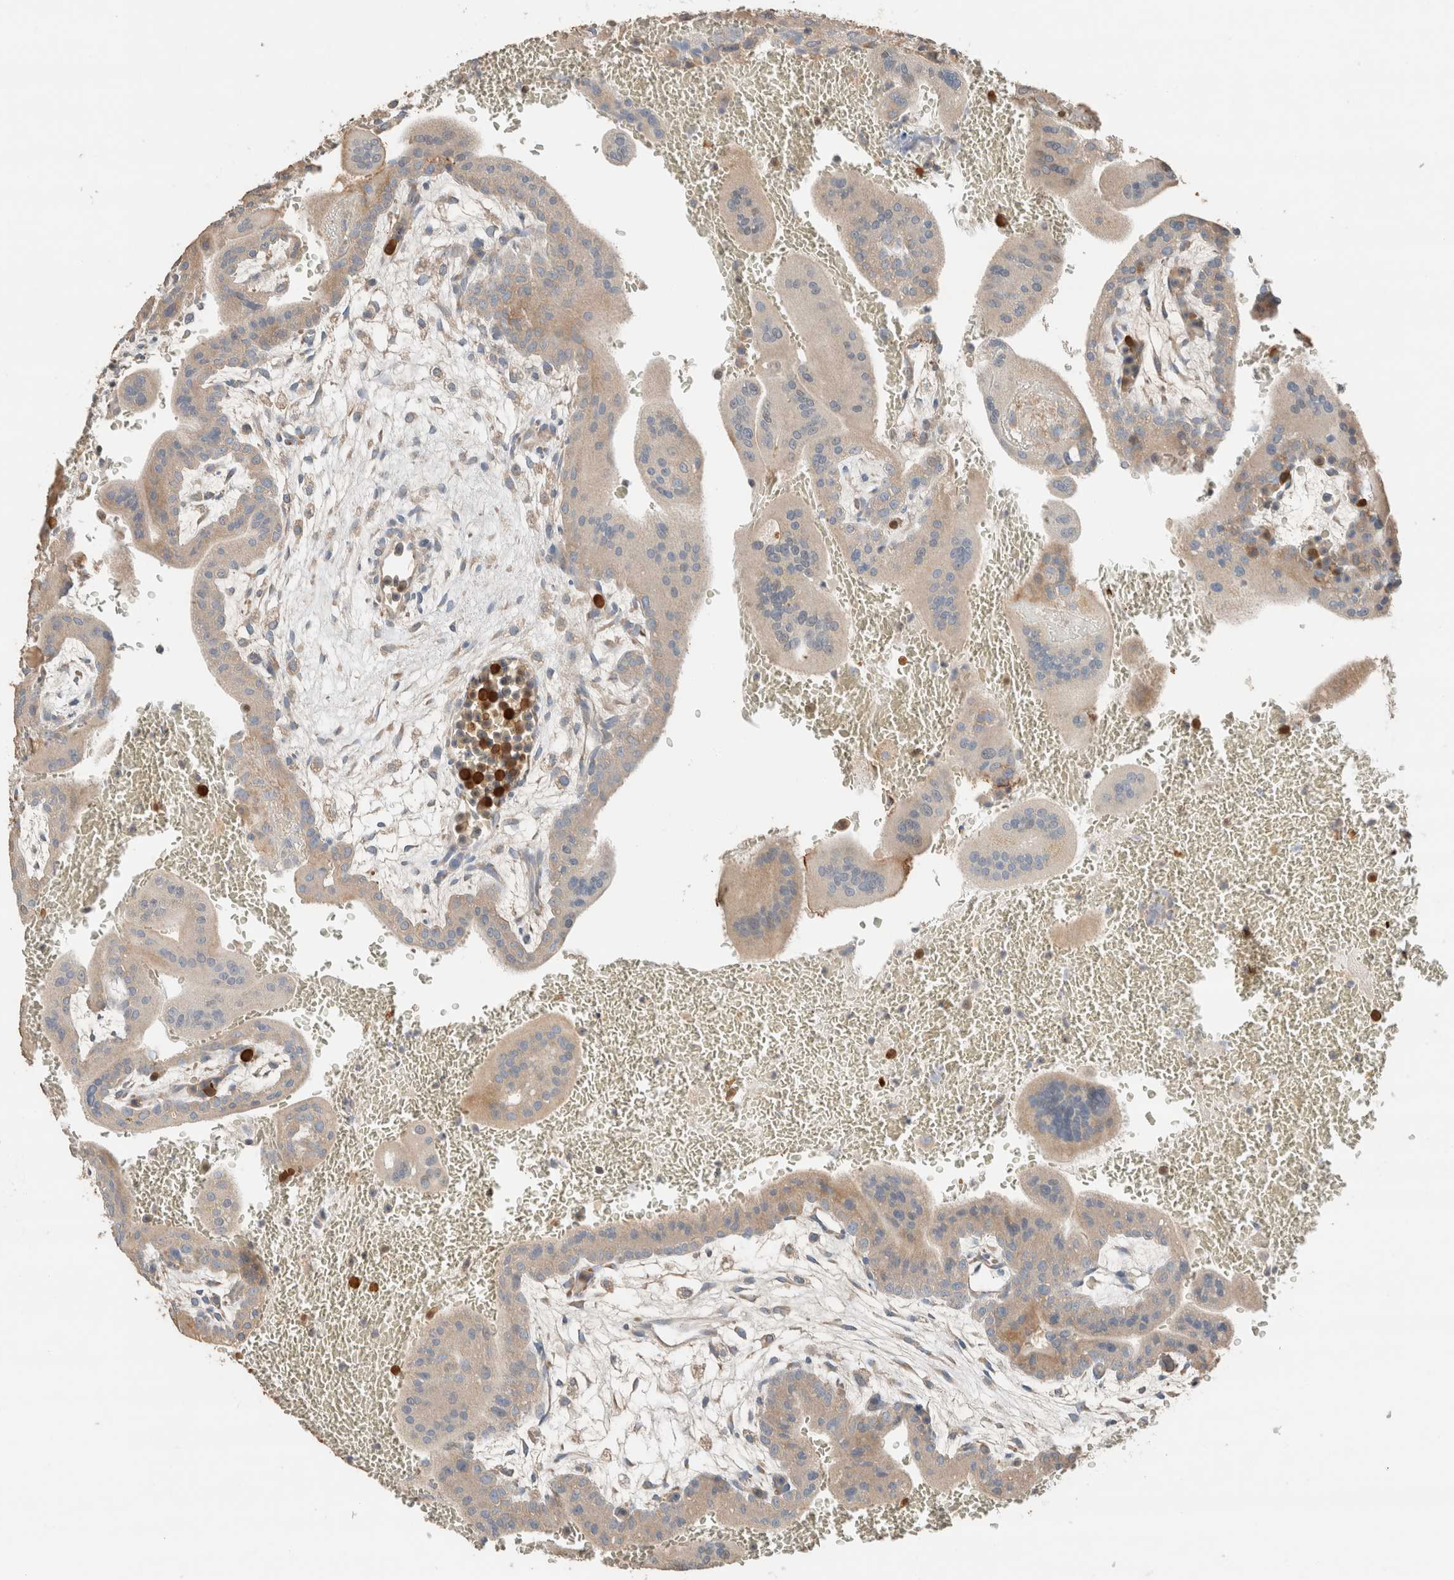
{"staining": {"intensity": "weak", "quantity": ">75%", "location": "cytoplasmic/membranous"}, "tissue": "placenta", "cell_type": "Trophoblastic cells", "image_type": "normal", "snomed": [{"axis": "morphology", "description": "Normal tissue, NOS"}, {"axis": "topography", "description": "Placenta"}], "caption": "Immunohistochemical staining of normal placenta displays low levels of weak cytoplasmic/membranous positivity in approximately >75% of trophoblastic cells.", "gene": "TUBD1", "patient": {"sex": "female", "age": 35}}